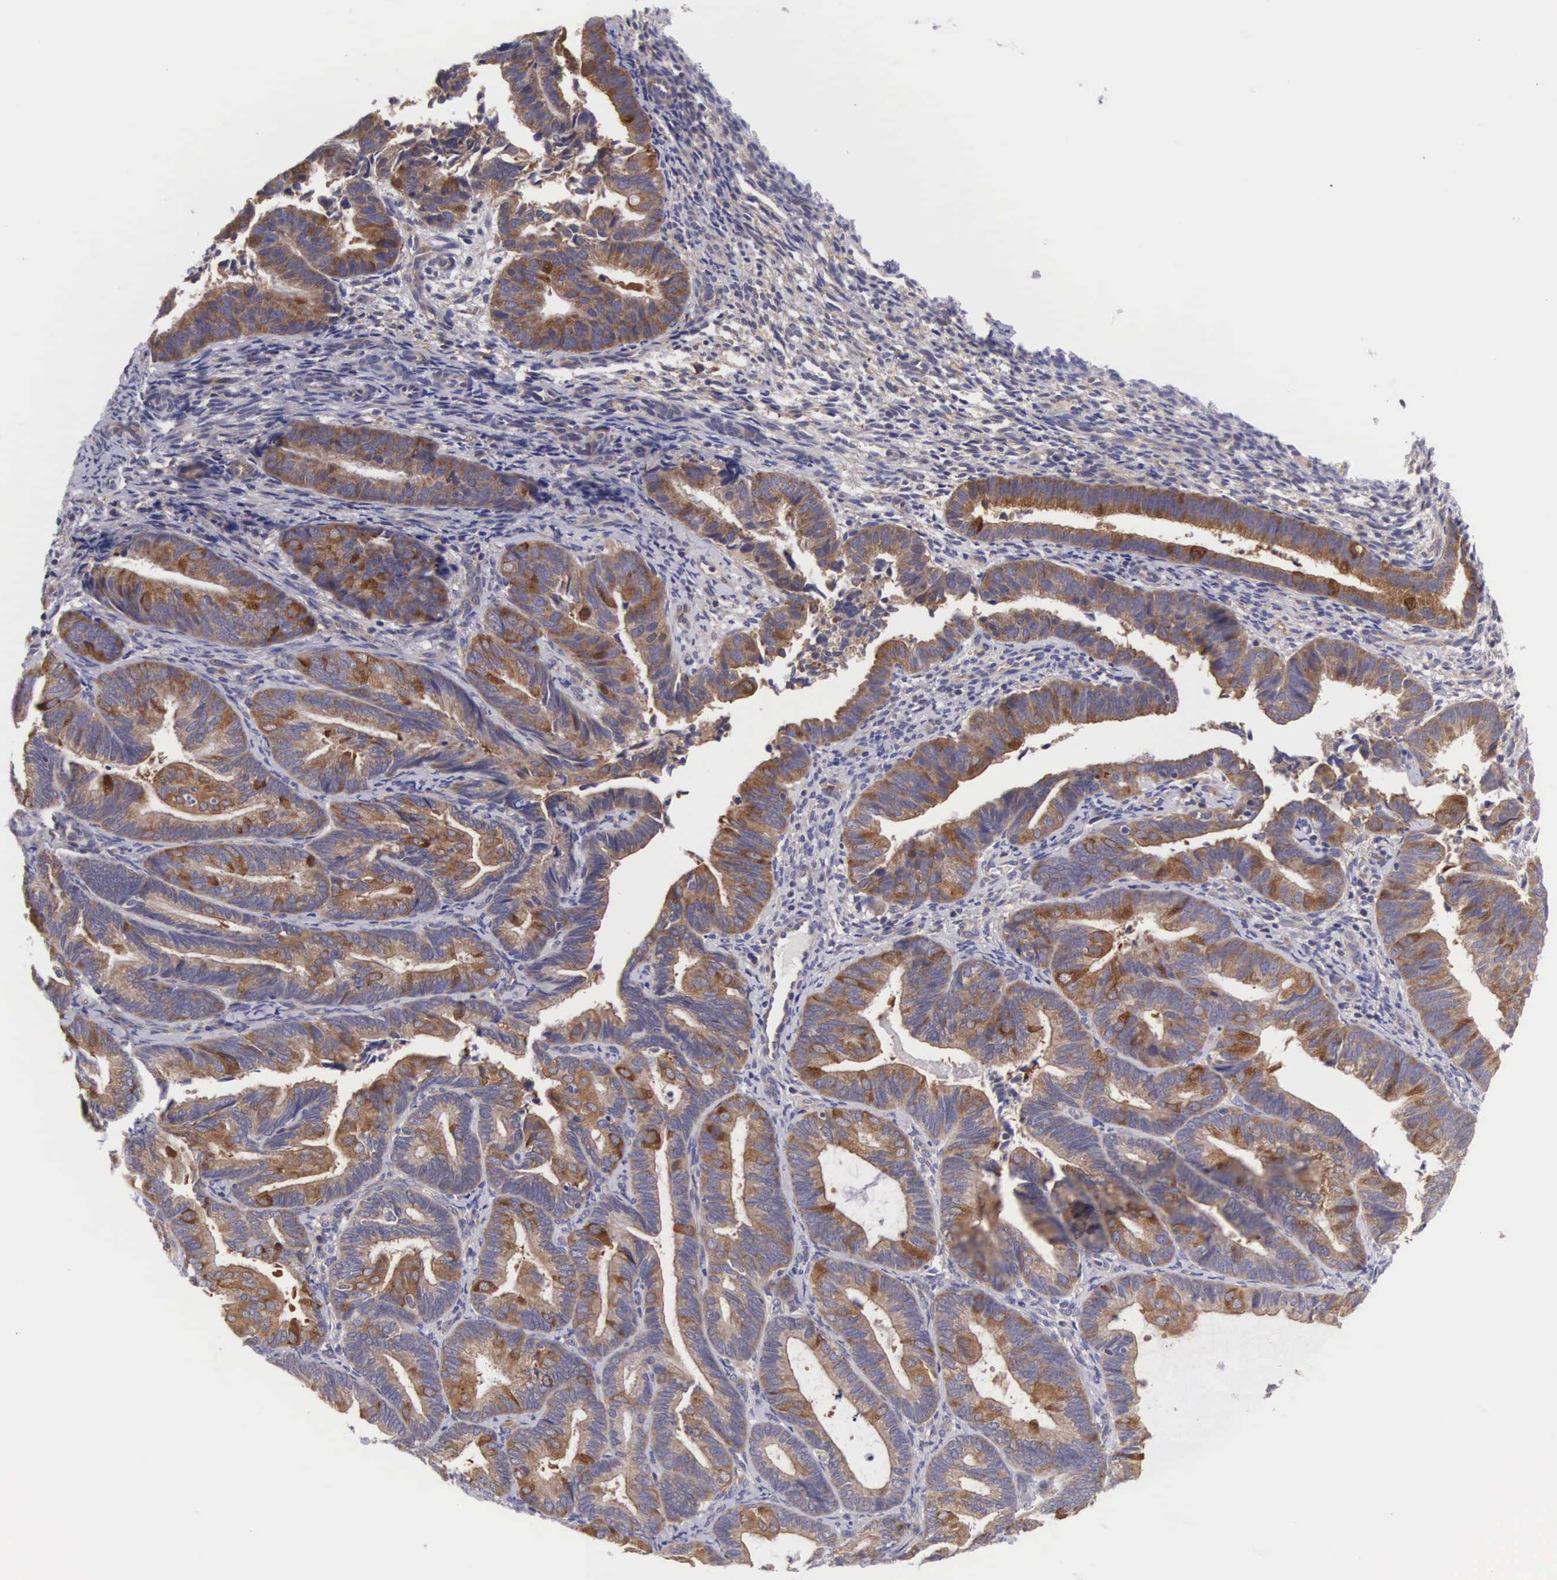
{"staining": {"intensity": "moderate", "quantity": ">75%", "location": "cytoplasmic/membranous"}, "tissue": "endometrial cancer", "cell_type": "Tumor cells", "image_type": "cancer", "snomed": [{"axis": "morphology", "description": "Adenocarcinoma, NOS"}, {"axis": "topography", "description": "Endometrium"}], "caption": "A medium amount of moderate cytoplasmic/membranous positivity is present in about >75% of tumor cells in endometrial cancer tissue. The staining is performed using DAB (3,3'-diaminobenzidine) brown chromogen to label protein expression. The nuclei are counter-stained blue using hematoxylin.", "gene": "TXLNG", "patient": {"sex": "female", "age": 63}}